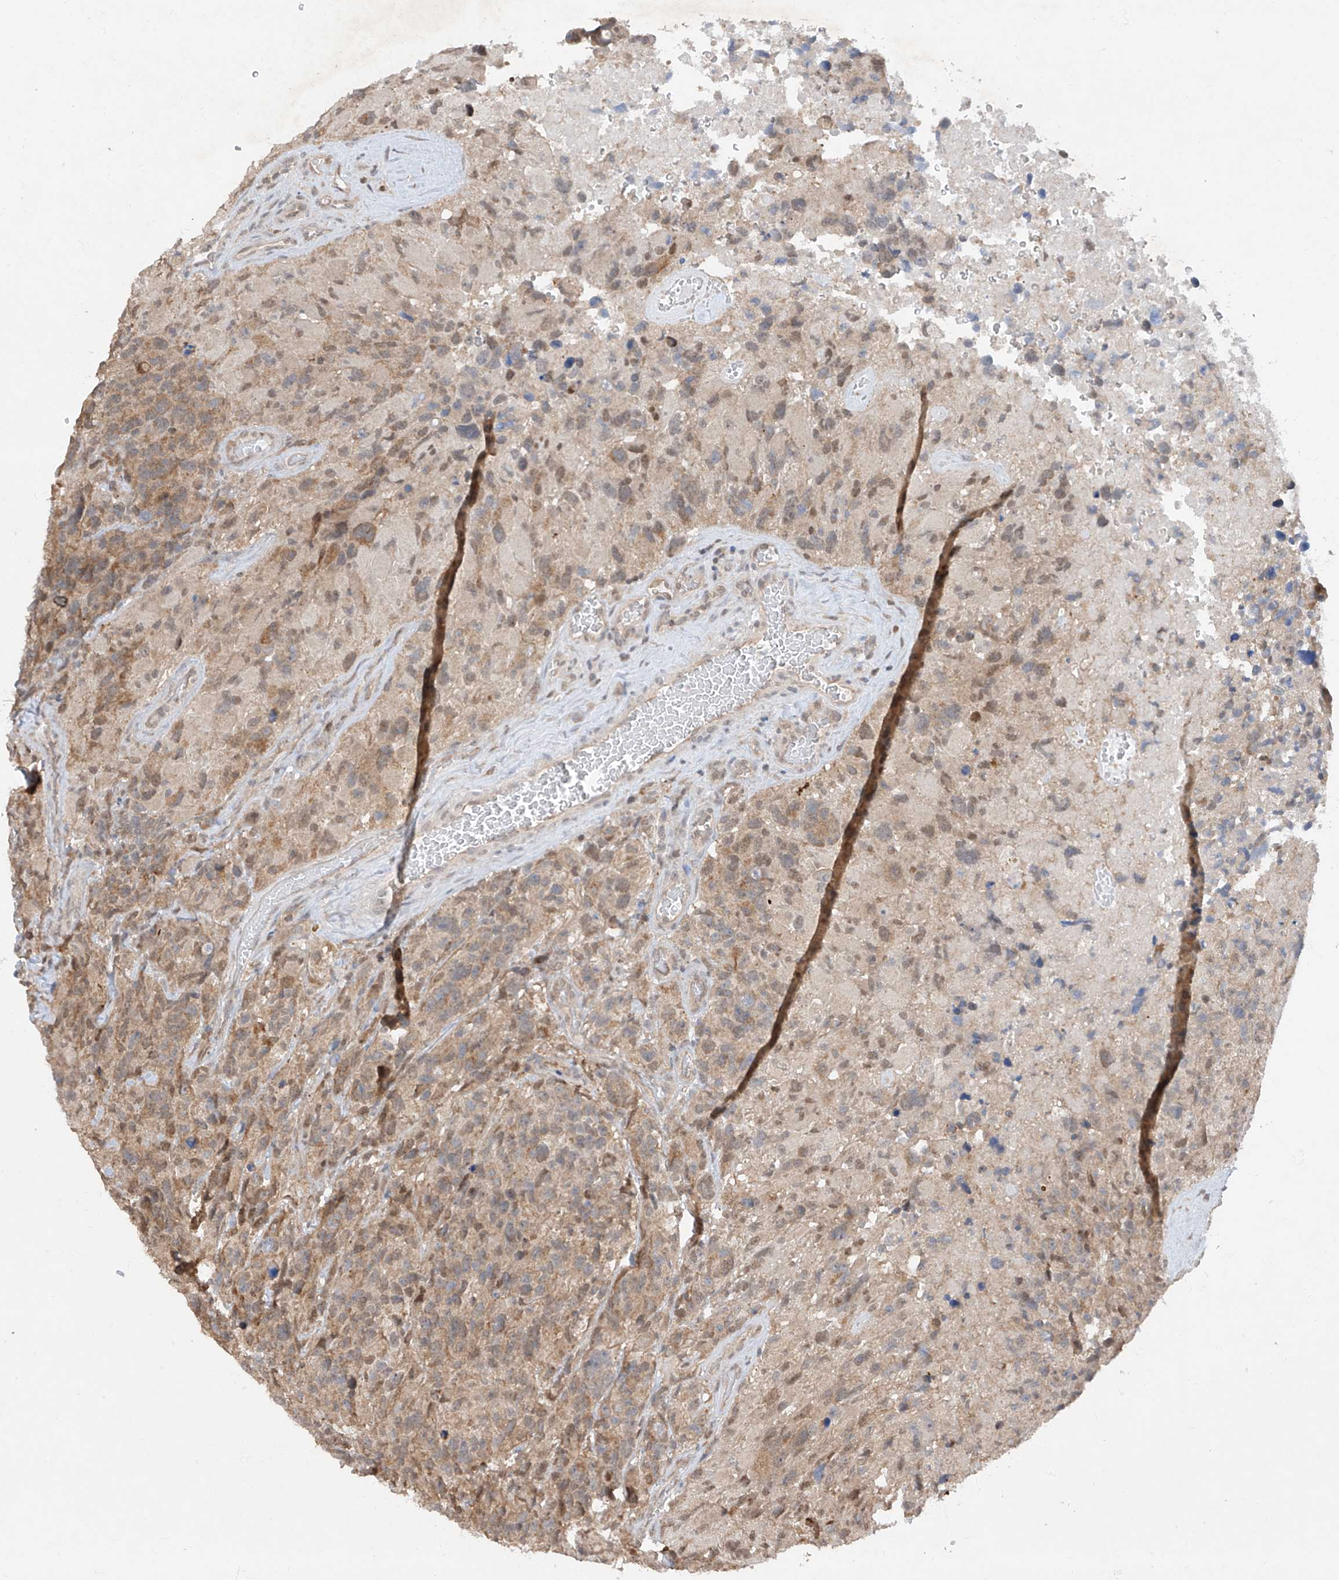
{"staining": {"intensity": "moderate", "quantity": "25%-75%", "location": "cytoplasmic/membranous"}, "tissue": "glioma", "cell_type": "Tumor cells", "image_type": "cancer", "snomed": [{"axis": "morphology", "description": "Glioma, malignant, High grade"}, {"axis": "topography", "description": "Brain"}], "caption": "Immunohistochemistry (IHC) histopathology image of human malignant high-grade glioma stained for a protein (brown), which shows medium levels of moderate cytoplasmic/membranous positivity in approximately 25%-75% of tumor cells.", "gene": "ZNF358", "patient": {"sex": "male", "age": 69}}